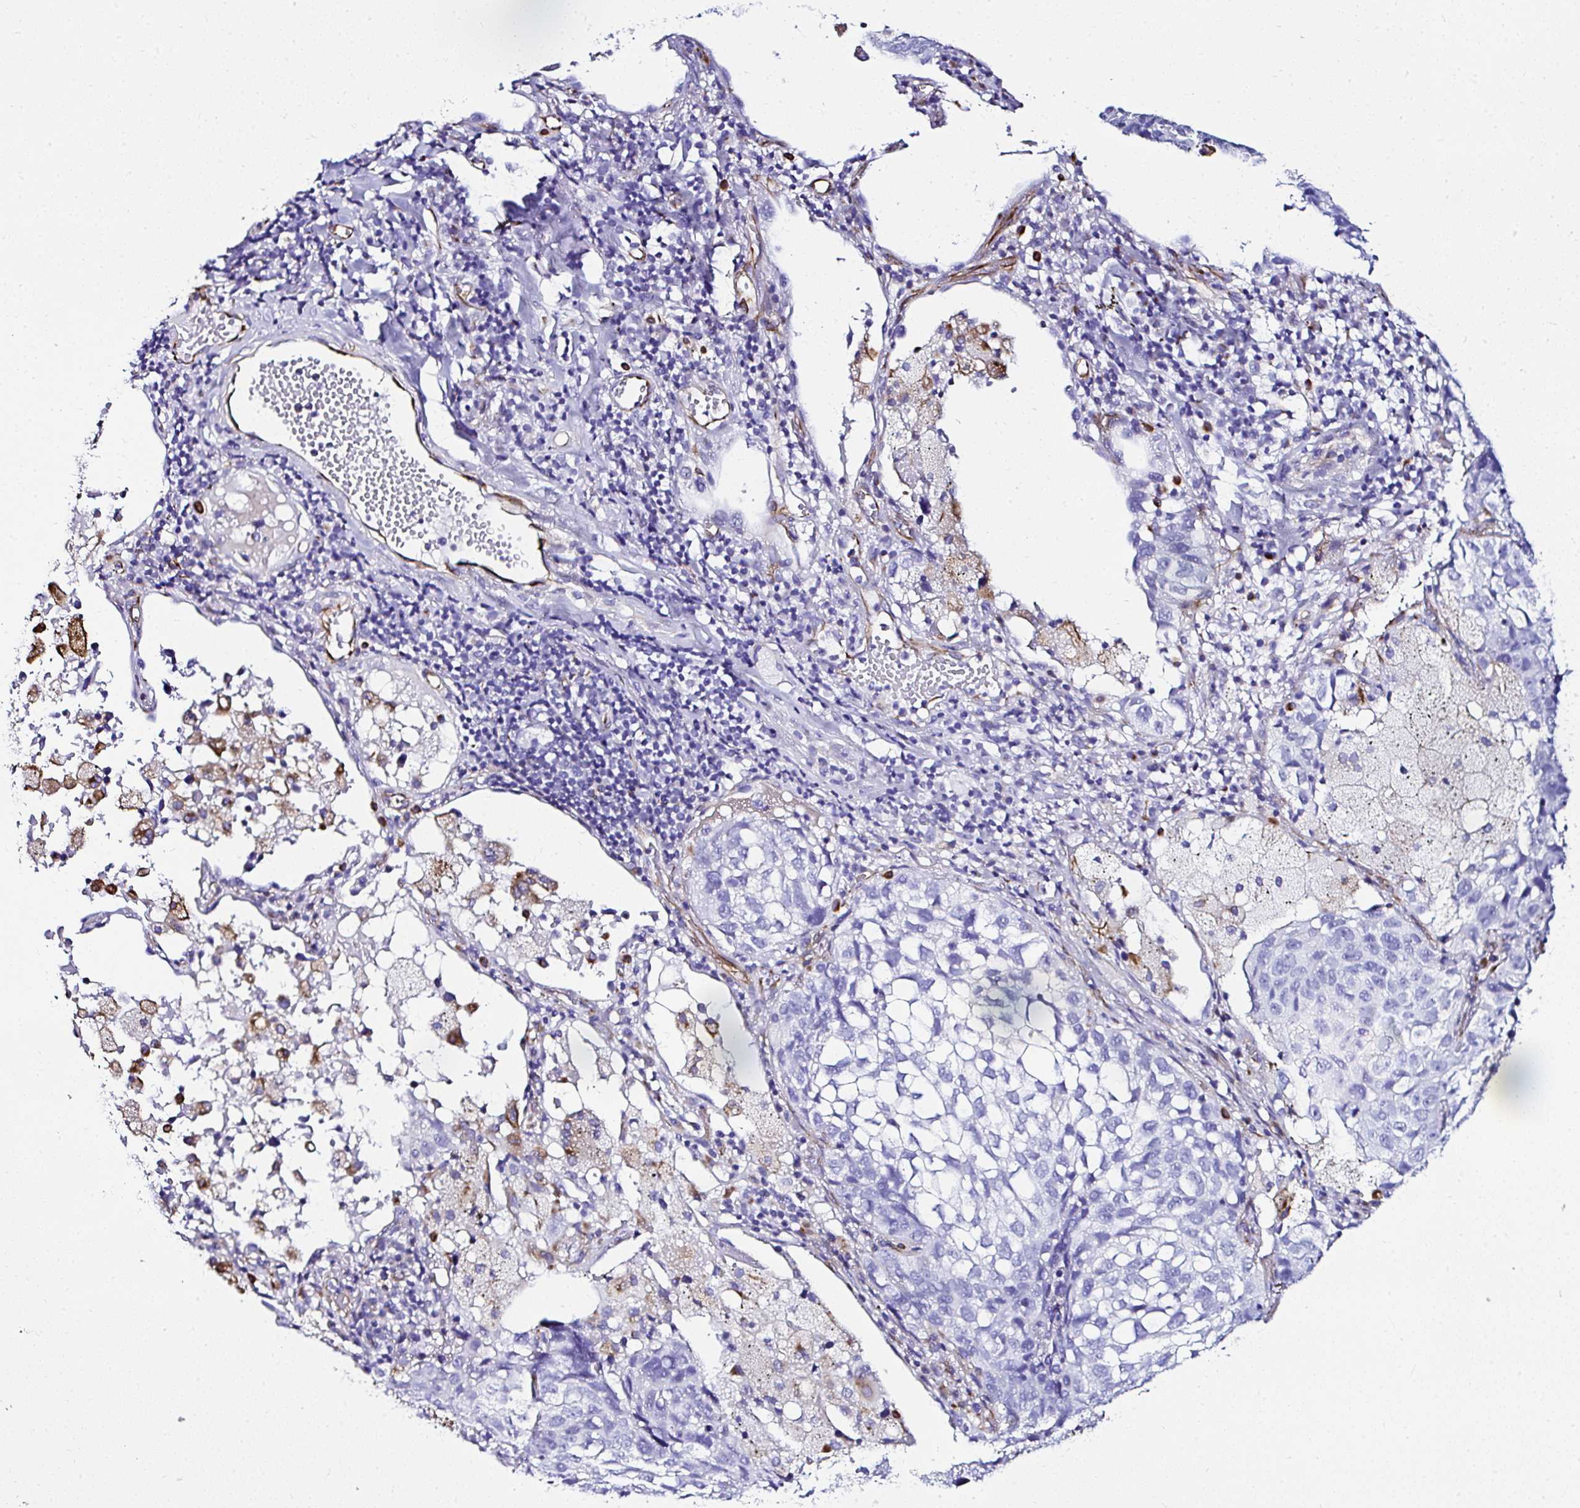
{"staining": {"intensity": "negative", "quantity": "none", "location": "none"}, "tissue": "lung cancer", "cell_type": "Tumor cells", "image_type": "cancer", "snomed": [{"axis": "morphology", "description": "Squamous cell carcinoma, NOS"}, {"axis": "topography", "description": "Lung"}], "caption": "An immunohistochemistry photomicrograph of lung cancer (squamous cell carcinoma) is shown. There is no staining in tumor cells of lung cancer (squamous cell carcinoma). The staining was performed using DAB to visualize the protein expression in brown, while the nuclei were stained in blue with hematoxylin (Magnification: 20x).", "gene": "DEPDC5", "patient": {"sex": "male", "age": 60}}